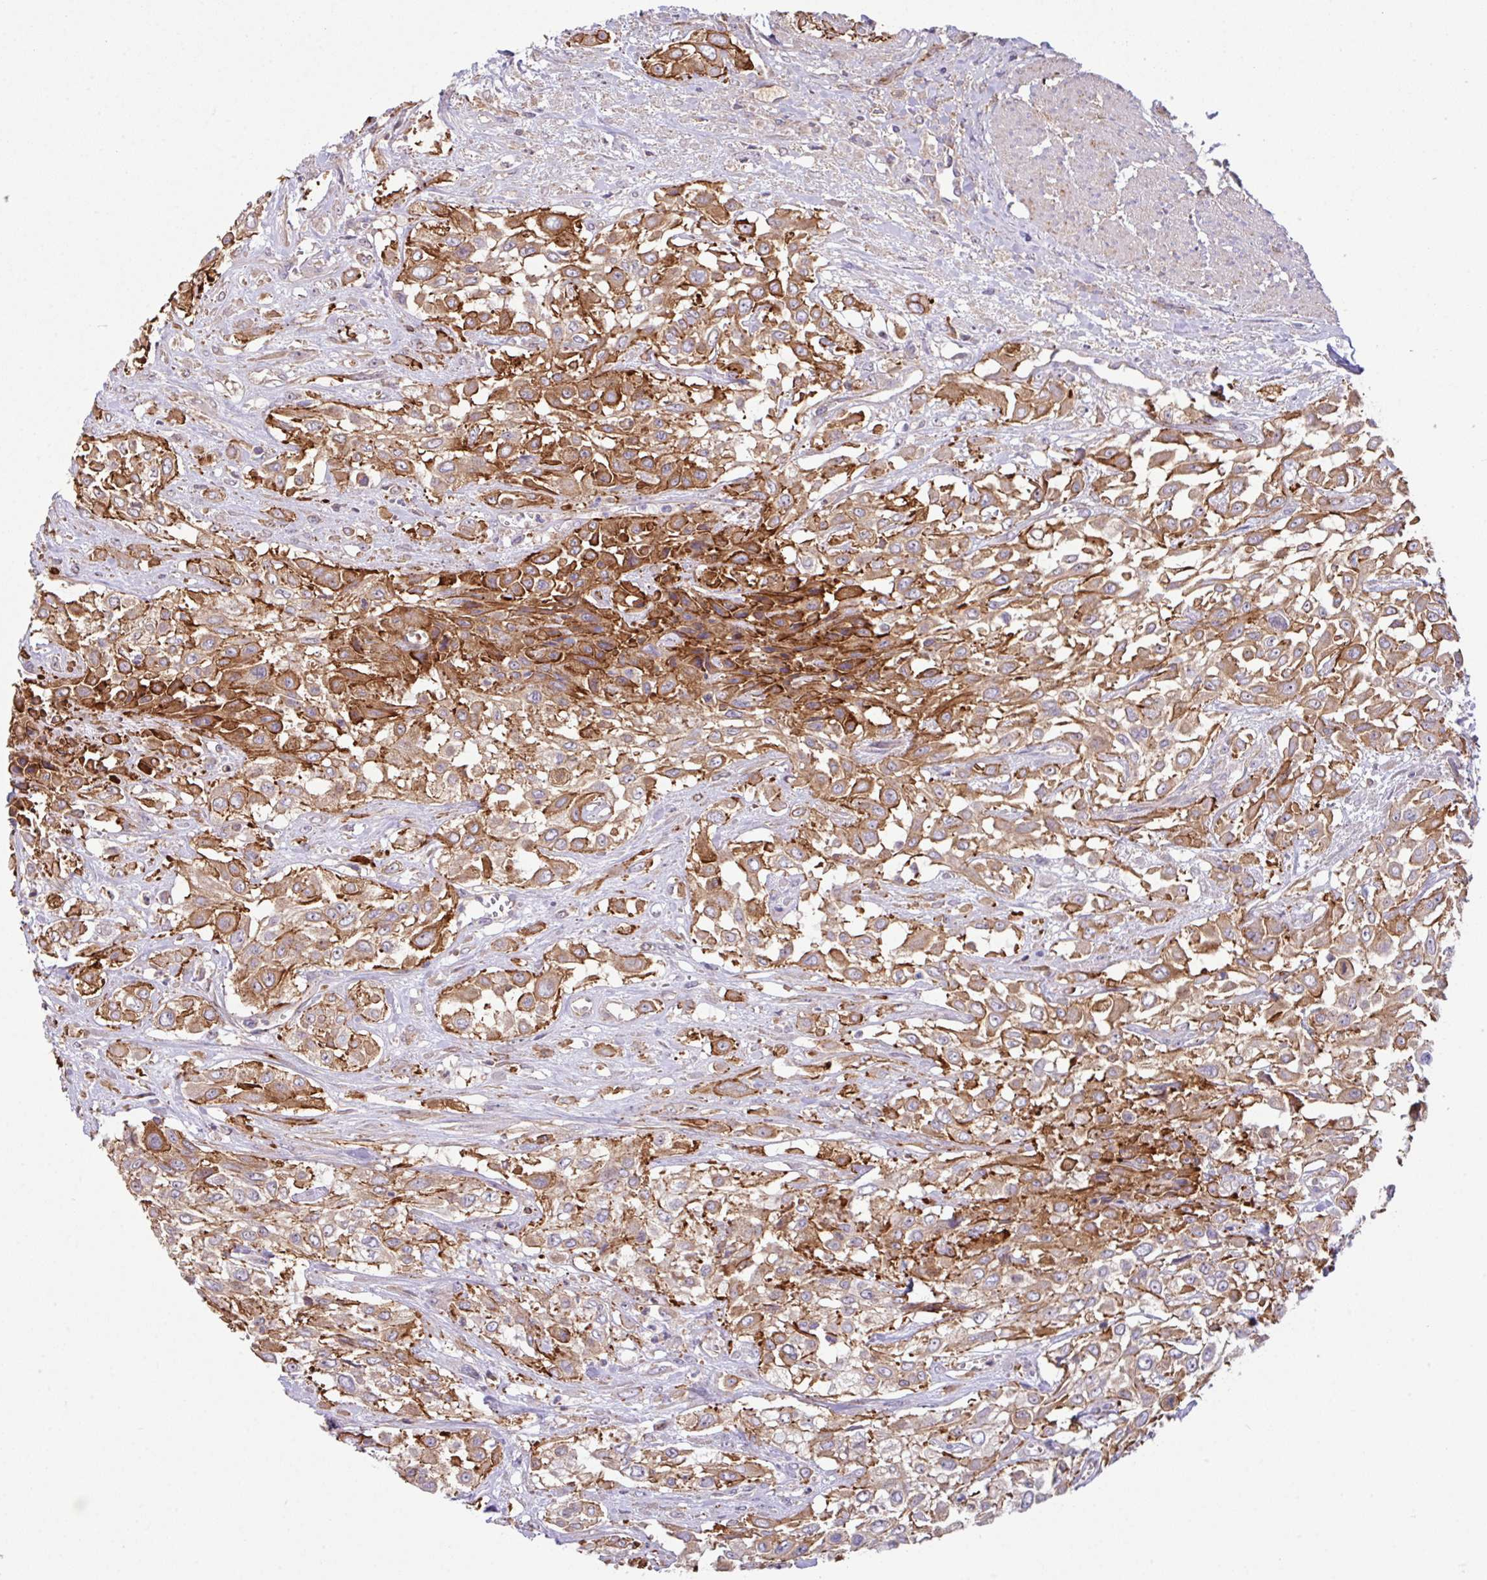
{"staining": {"intensity": "strong", "quantity": ">75%", "location": "cytoplasmic/membranous"}, "tissue": "urothelial cancer", "cell_type": "Tumor cells", "image_type": "cancer", "snomed": [{"axis": "morphology", "description": "Urothelial carcinoma, High grade"}, {"axis": "topography", "description": "Urinary bladder"}], "caption": "Immunohistochemistry (IHC) (DAB (3,3'-diaminobenzidine)) staining of high-grade urothelial carcinoma shows strong cytoplasmic/membranous protein expression in about >75% of tumor cells.", "gene": "LRRC53", "patient": {"sex": "male", "age": 57}}